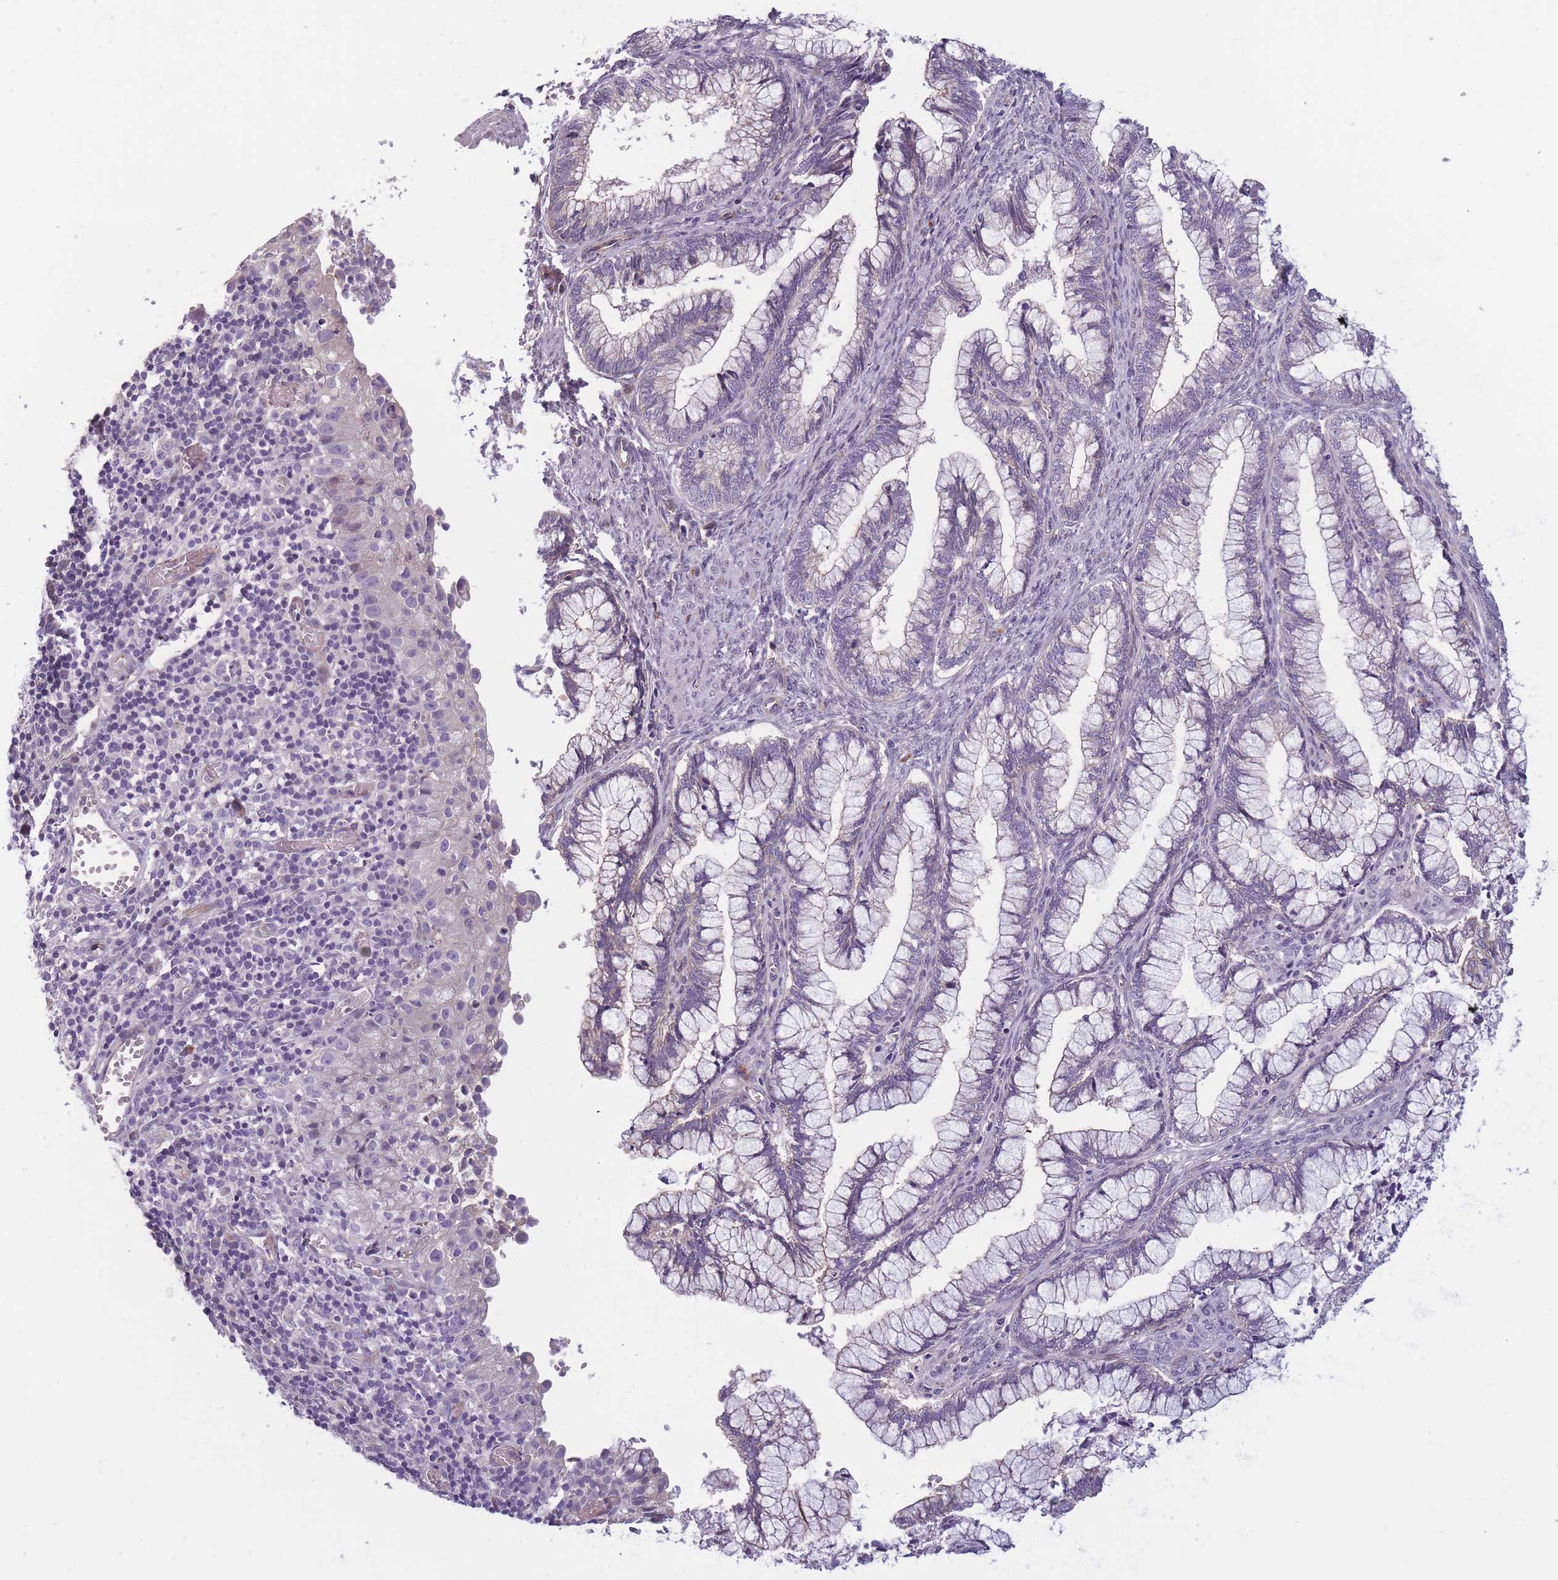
{"staining": {"intensity": "weak", "quantity": "<25%", "location": "cytoplasmic/membranous"}, "tissue": "cervical cancer", "cell_type": "Tumor cells", "image_type": "cancer", "snomed": [{"axis": "morphology", "description": "Adenocarcinoma, NOS"}, {"axis": "topography", "description": "Cervix"}], "caption": "DAB immunohistochemical staining of adenocarcinoma (cervical) displays no significant staining in tumor cells.", "gene": "FAM83F", "patient": {"sex": "female", "age": 44}}